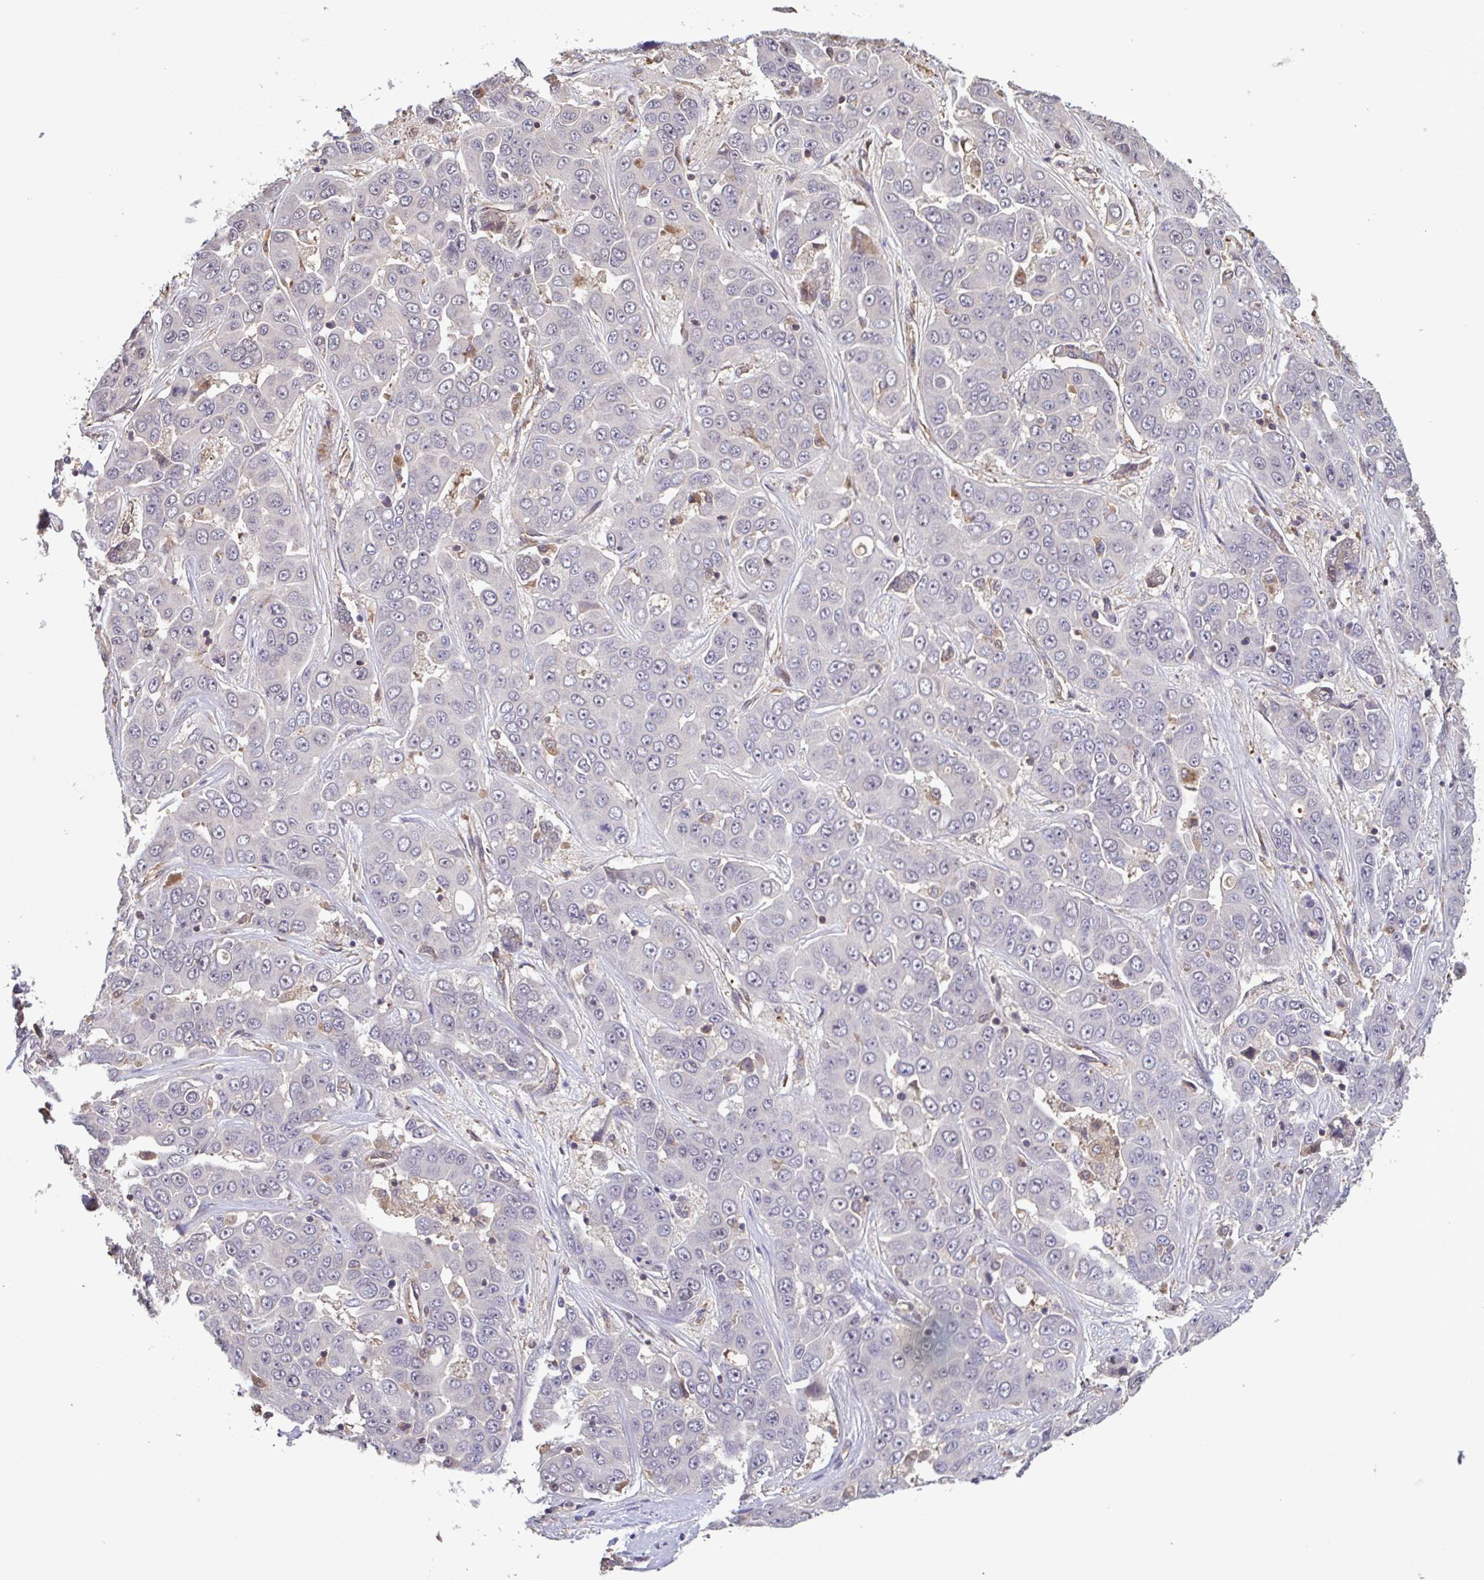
{"staining": {"intensity": "negative", "quantity": "none", "location": "none"}, "tissue": "liver cancer", "cell_type": "Tumor cells", "image_type": "cancer", "snomed": [{"axis": "morphology", "description": "Cholangiocarcinoma"}, {"axis": "topography", "description": "Liver"}], "caption": "This is an immunohistochemistry histopathology image of human liver cholangiocarcinoma. There is no staining in tumor cells.", "gene": "ZNF200", "patient": {"sex": "female", "age": 52}}